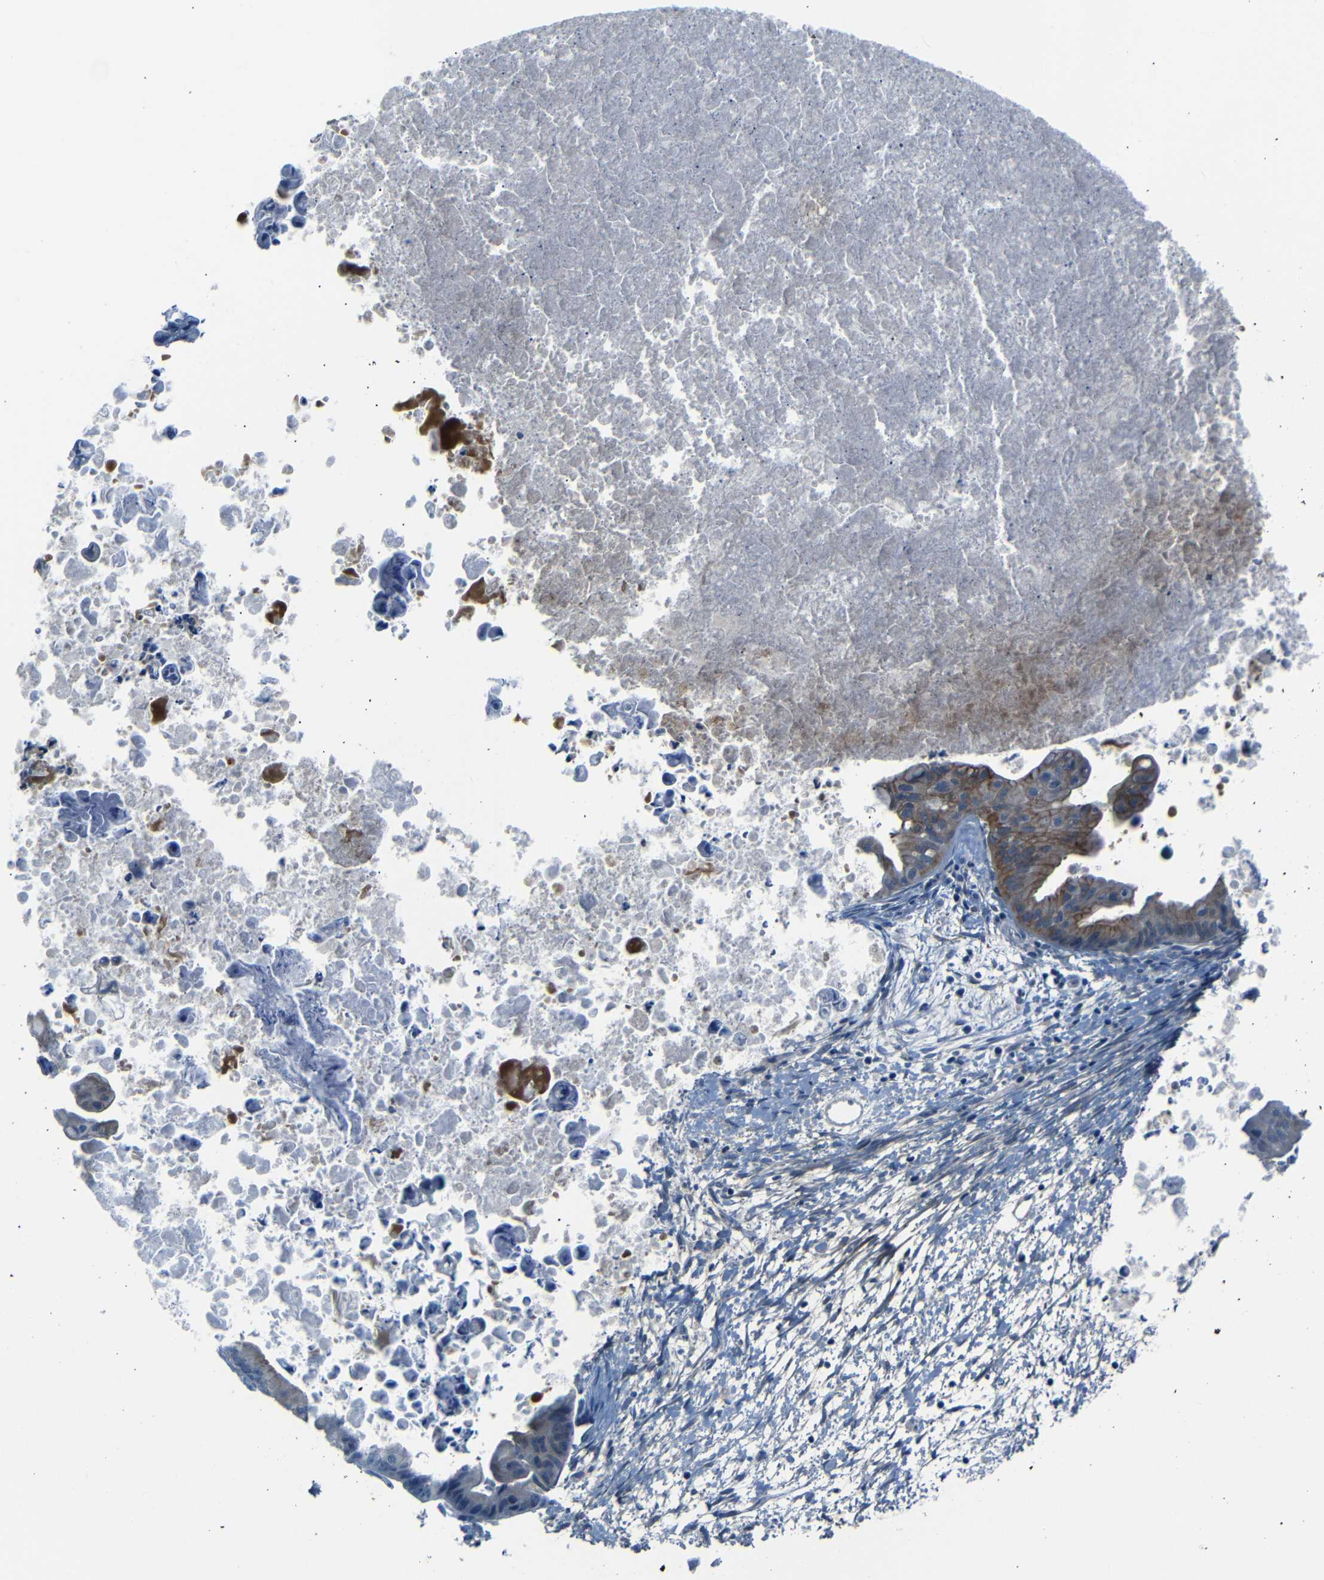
{"staining": {"intensity": "moderate", "quantity": "25%-75%", "location": "cytoplasmic/membranous"}, "tissue": "ovarian cancer", "cell_type": "Tumor cells", "image_type": "cancer", "snomed": [{"axis": "morphology", "description": "Cystadenocarcinoma, mucinous, NOS"}, {"axis": "topography", "description": "Ovary"}], "caption": "Moderate cytoplasmic/membranous protein staining is appreciated in approximately 25%-75% of tumor cells in ovarian cancer (mucinous cystadenocarcinoma).", "gene": "ANK3", "patient": {"sex": "female", "age": 37}}